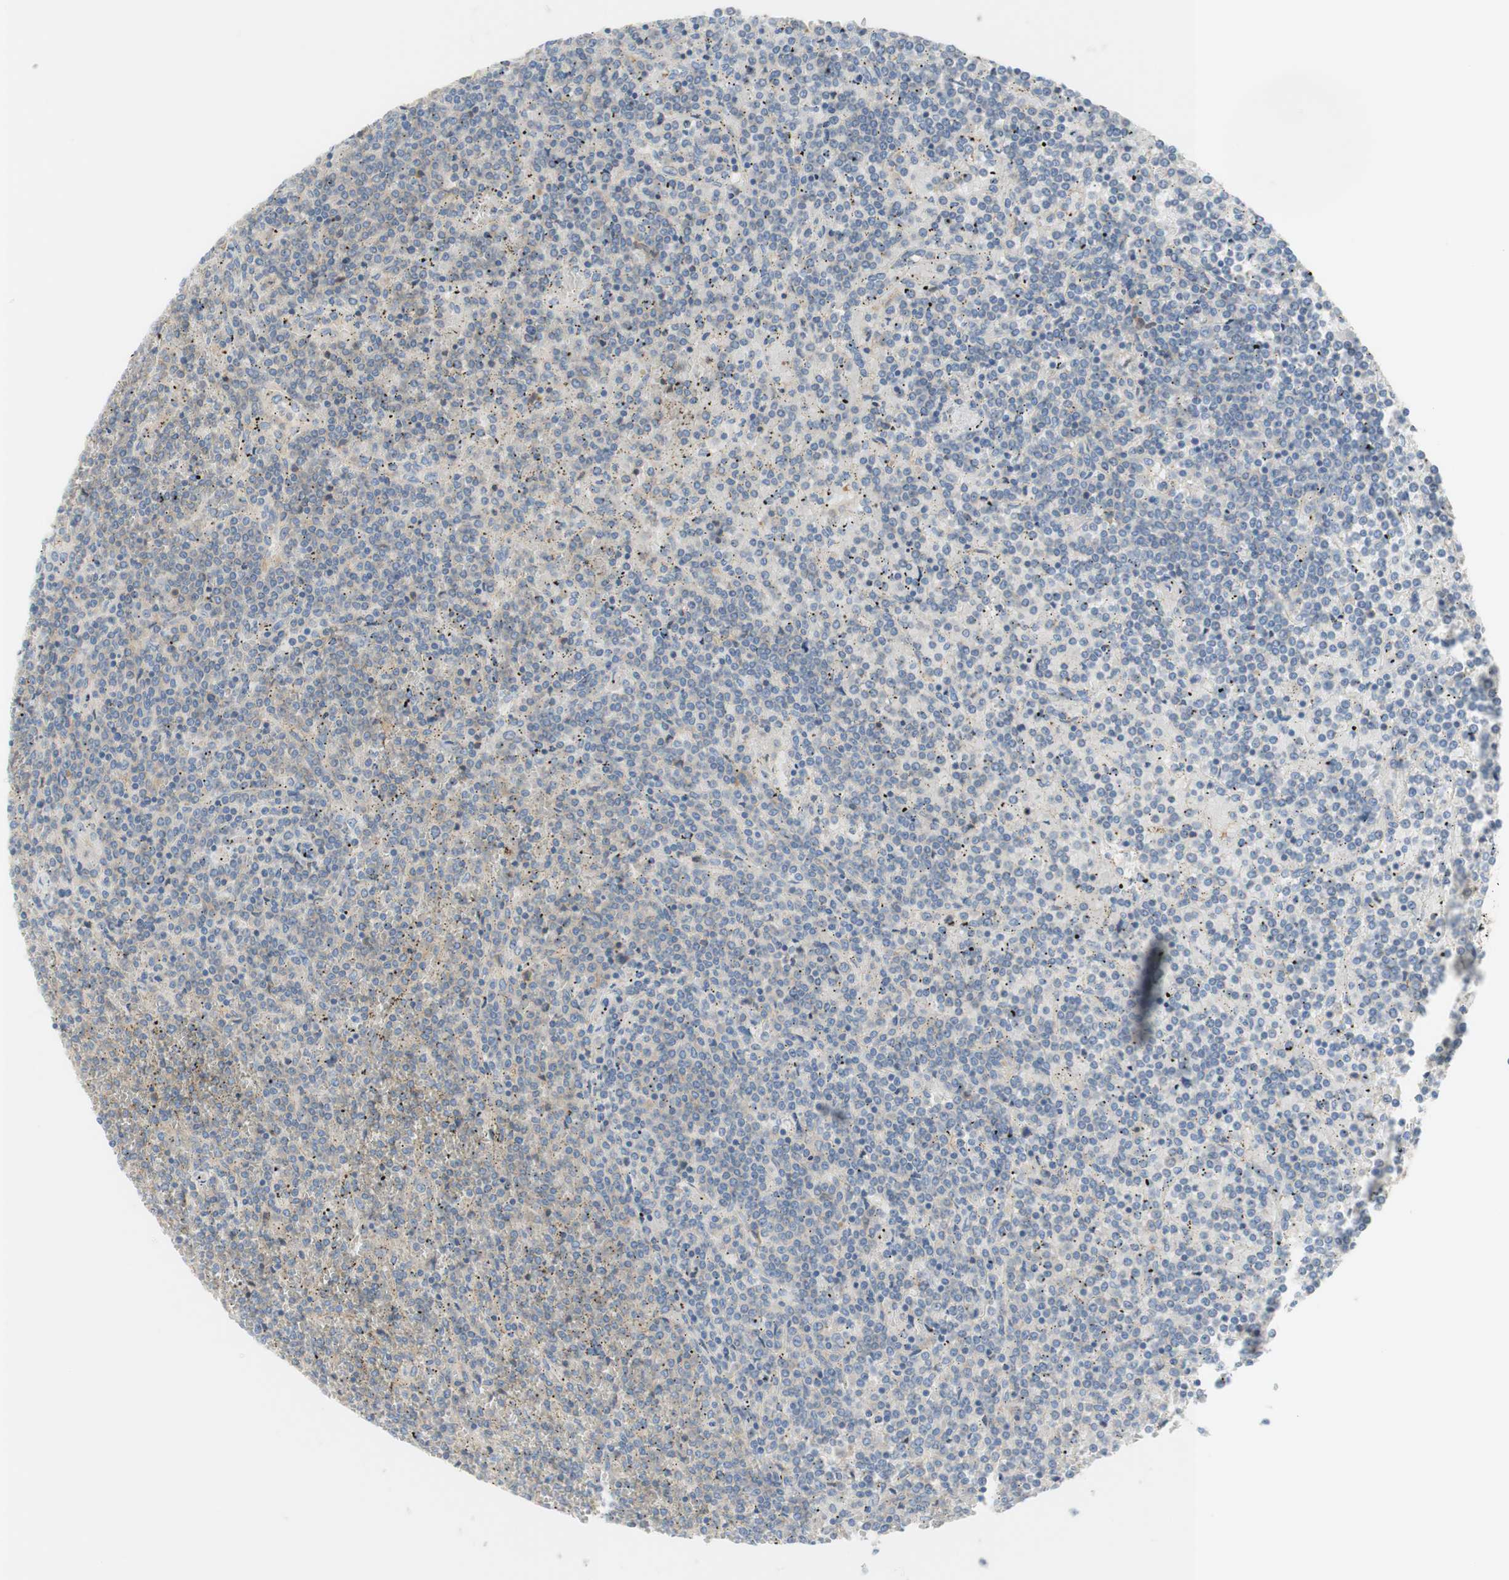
{"staining": {"intensity": "negative", "quantity": "none", "location": "none"}, "tissue": "lymphoma", "cell_type": "Tumor cells", "image_type": "cancer", "snomed": [{"axis": "morphology", "description": "Malignant lymphoma, non-Hodgkin's type, Low grade"}, {"axis": "topography", "description": "Spleen"}], "caption": "DAB (3,3'-diaminobenzidine) immunohistochemical staining of human lymphoma shows no significant expression in tumor cells.", "gene": "ATP2B1", "patient": {"sex": "female", "age": 19}}